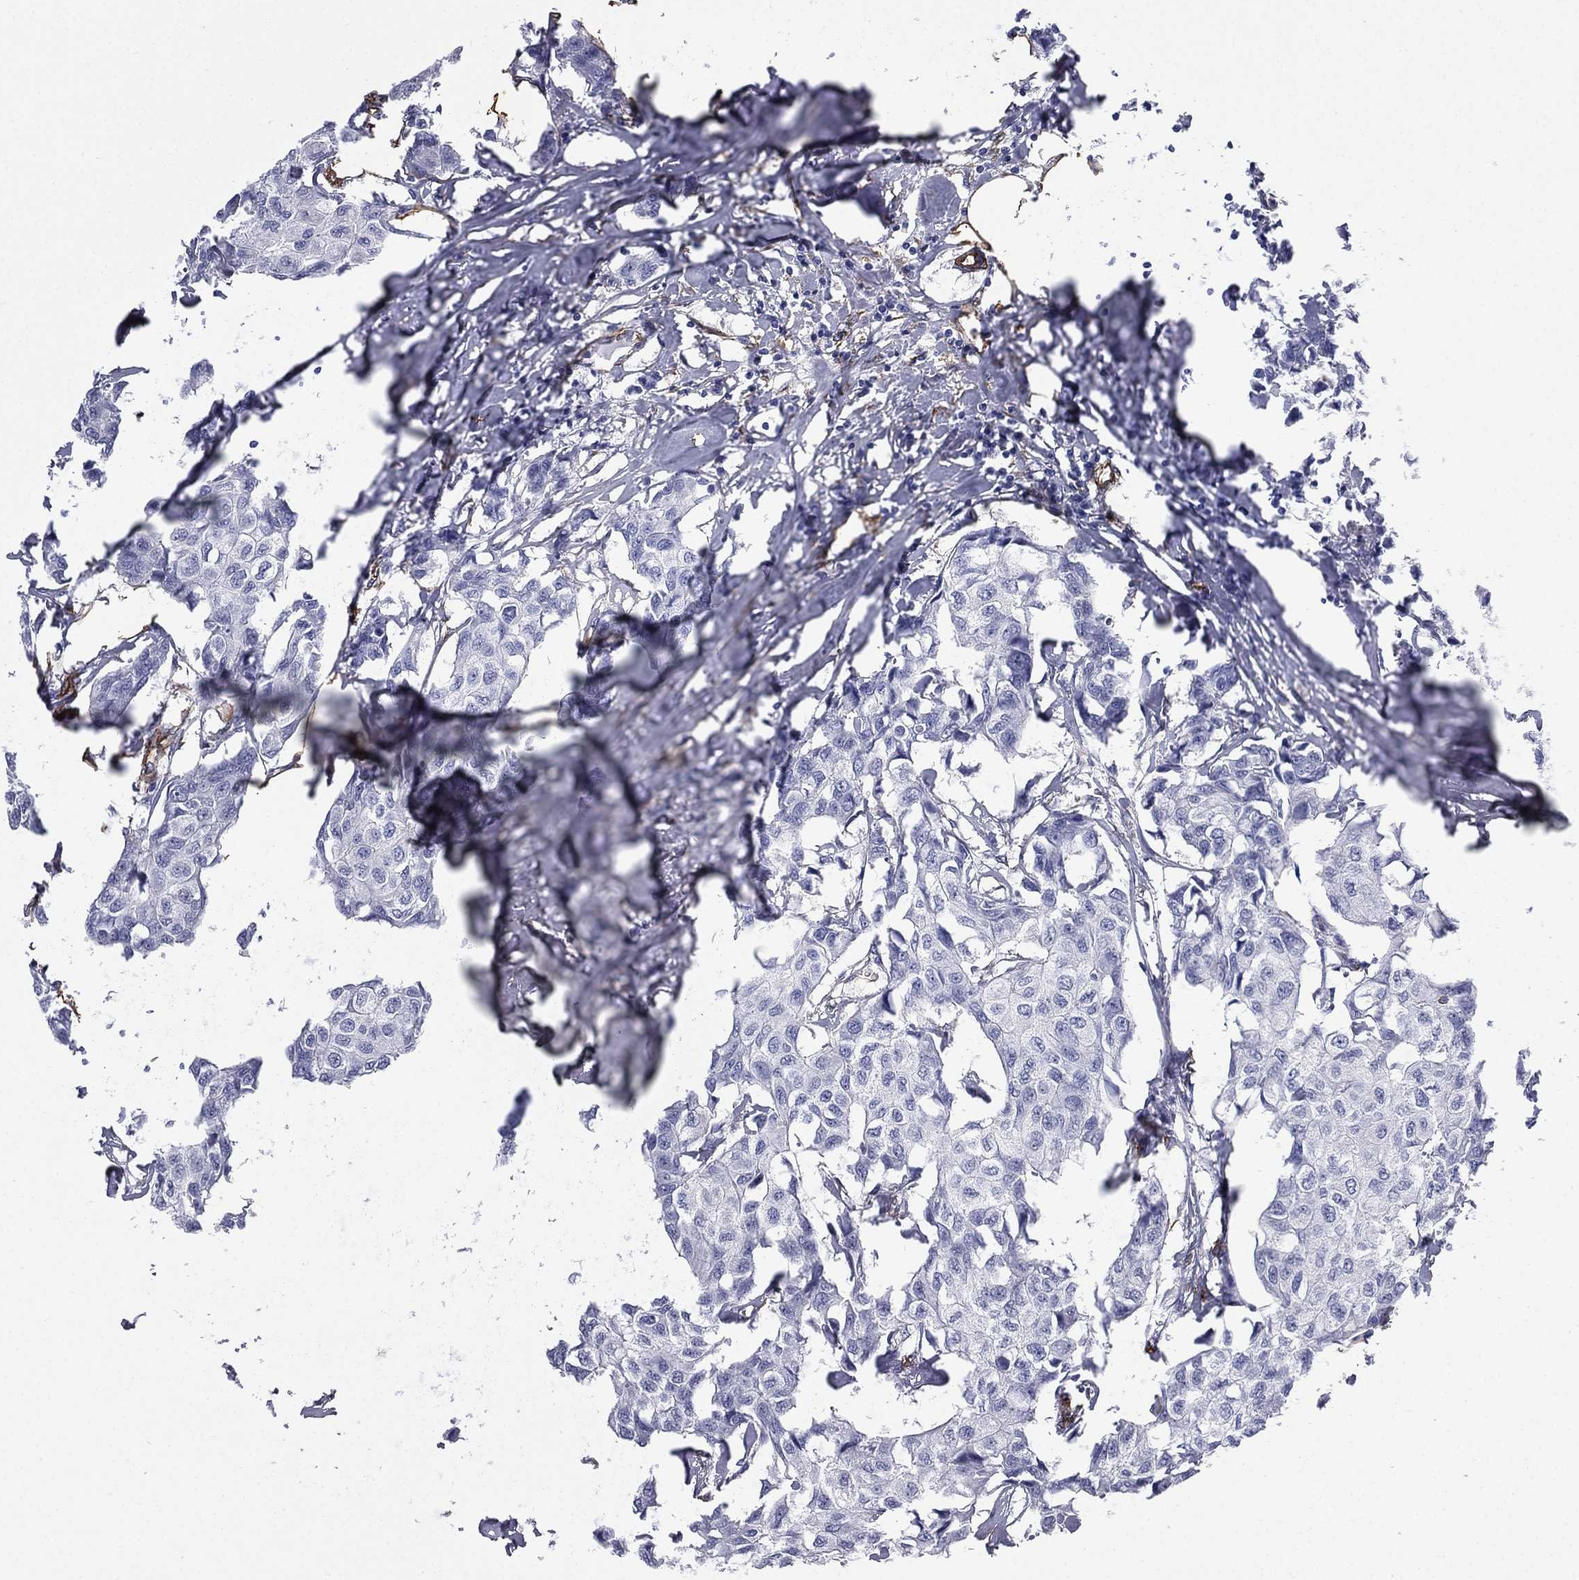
{"staining": {"intensity": "negative", "quantity": "none", "location": "none"}, "tissue": "breast cancer", "cell_type": "Tumor cells", "image_type": "cancer", "snomed": [{"axis": "morphology", "description": "Duct carcinoma"}, {"axis": "topography", "description": "Breast"}], "caption": "DAB immunohistochemical staining of intraductal carcinoma (breast) exhibits no significant positivity in tumor cells.", "gene": "CAVIN3", "patient": {"sex": "female", "age": 80}}